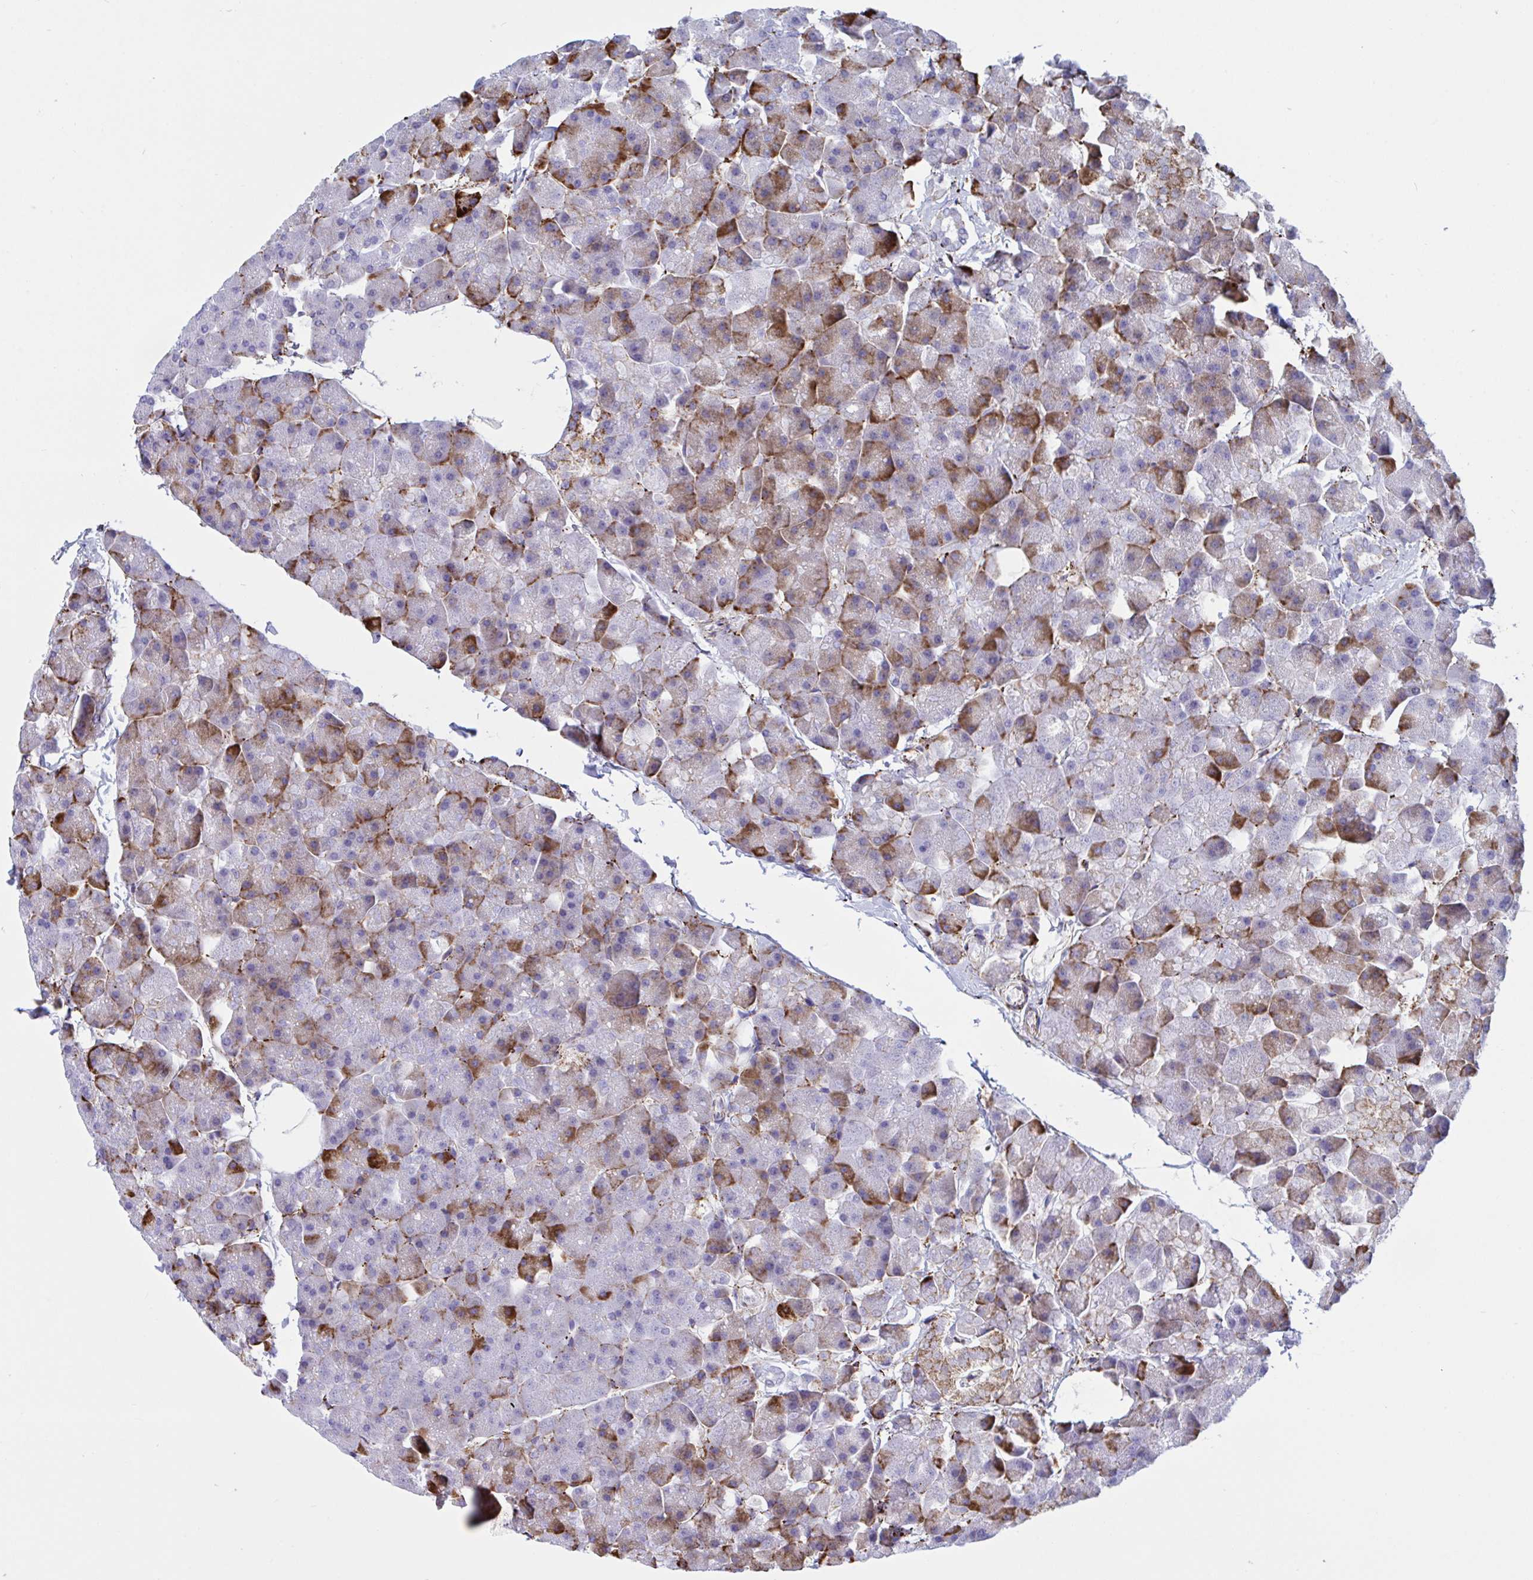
{"staining": {"intensity": "strong", "quantity": "25%-75%", "location": "cytoplasmic/membranous"}, "tissue": "pancreas", "cell_type": "Exocrine glandular cells", "image_type": "normal", "snomed": [{"axis": "morphology", "description": "Normal tissue, NOS"}, {"axis": "topography", "description": "Pancreas"}], "caption": "Immunohistochemical staining of normal human pancreas exhibits strong cytoplasmic/membranous protein staining in about 25%-75% of exocrine glandular cells.", "gene": "PEAK3", "patient": {"sex": "male", "age": 35}}